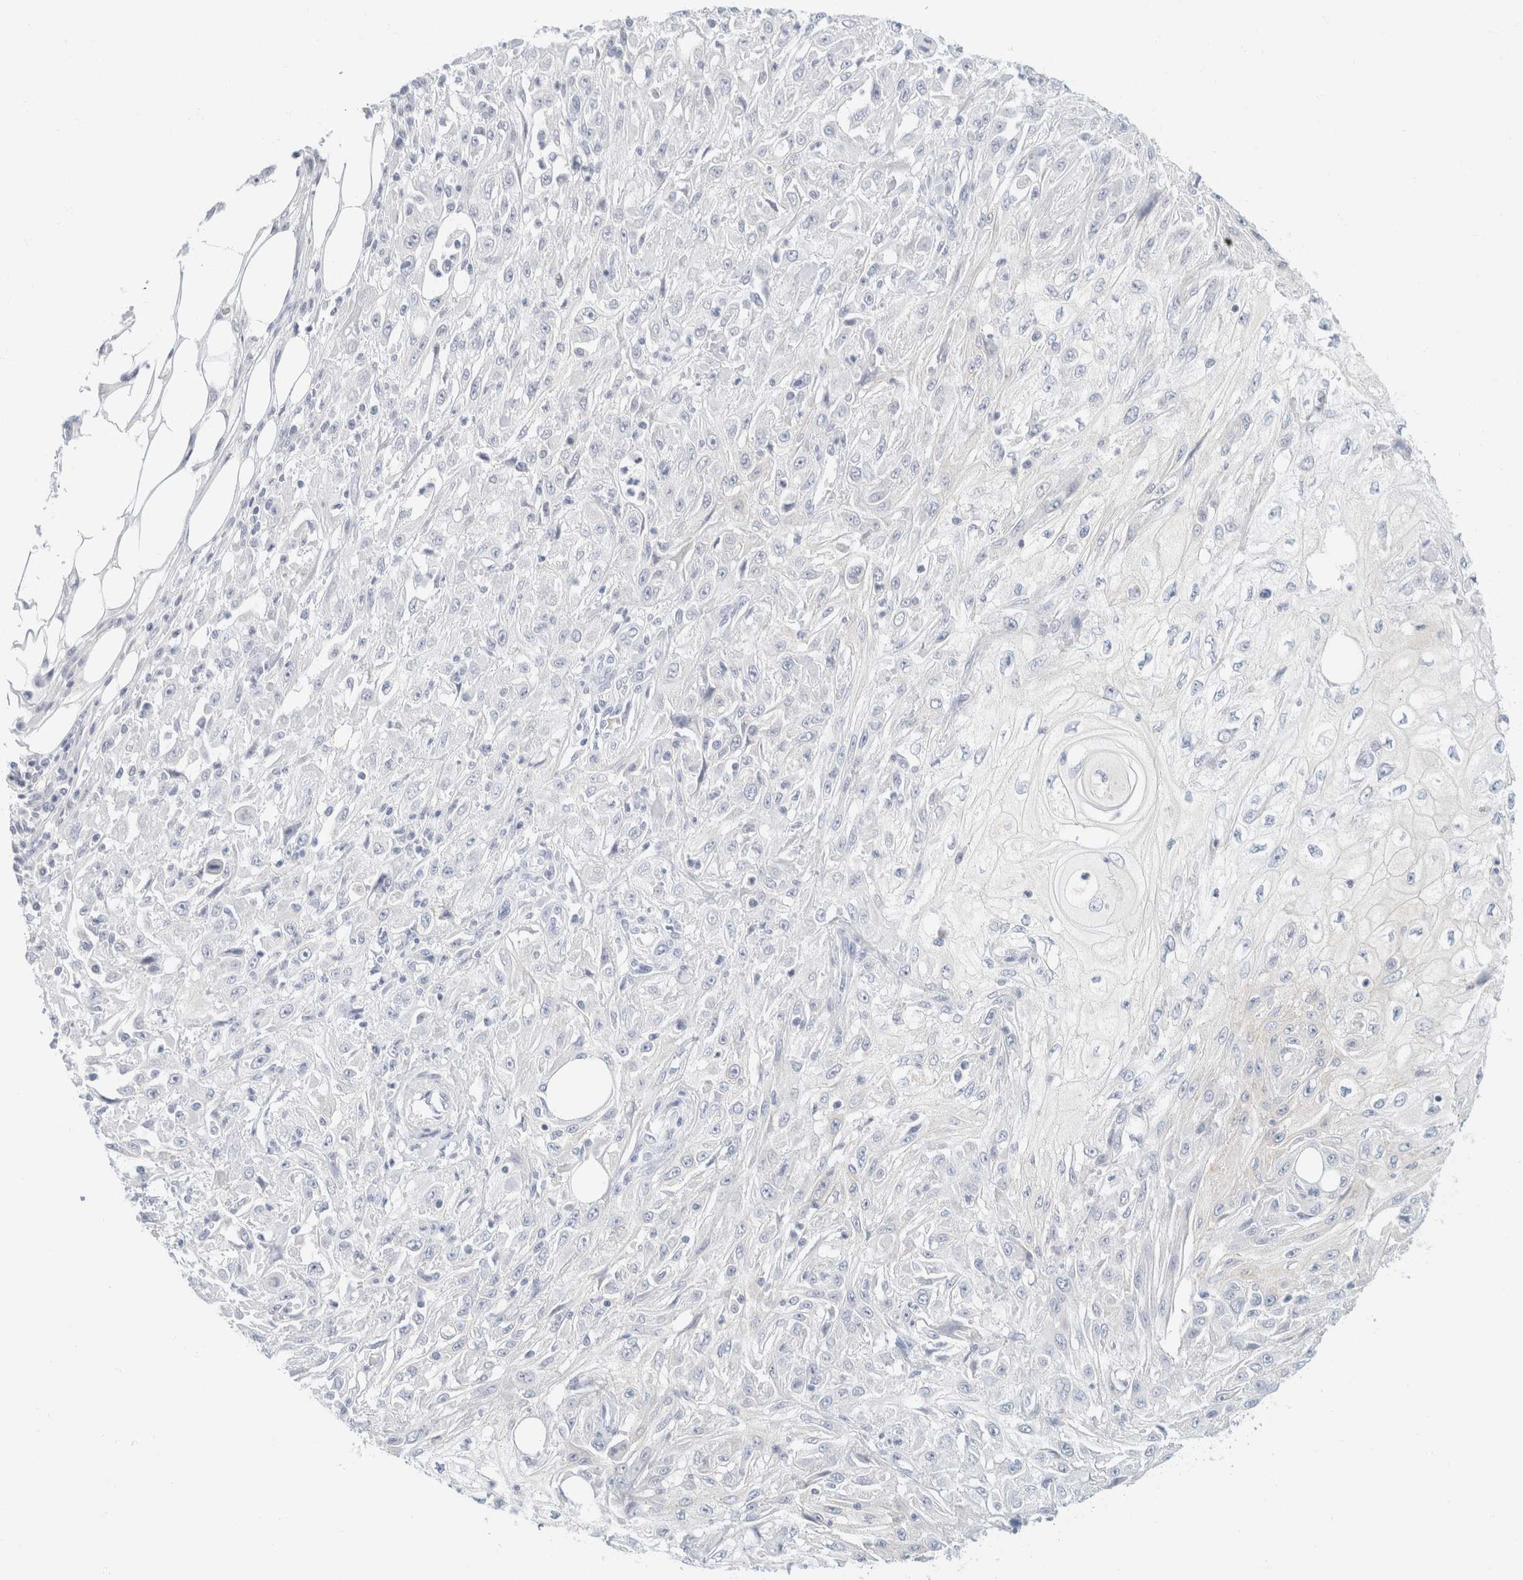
{"staining": {"intensity": "negative", "quantity": "none", "location": "none"}, "tissue": "skin cancer", "cell_type": "Tumor cells", "image_type": "cancer", "snomed": [{"axis": "morphology", "description": "Squamous cell carcinoma, NOS"}, {"axis": "morphology", "description": "Squamous cell carcinoma, metastatic, NOS"}, {"axis": "topography", "description": "Skin"}, {"axis": "topography", "description": "Lymph node"}], "caption": "DAB (3,3'-diaminobenzidine) immunohistochemical staining of skin cancer (metastatic squamous cell carcinoma) exhibits no significant expression in tumor cells.", "gene": "KRT20", "patient": {"sex": "male", "age": 75}}